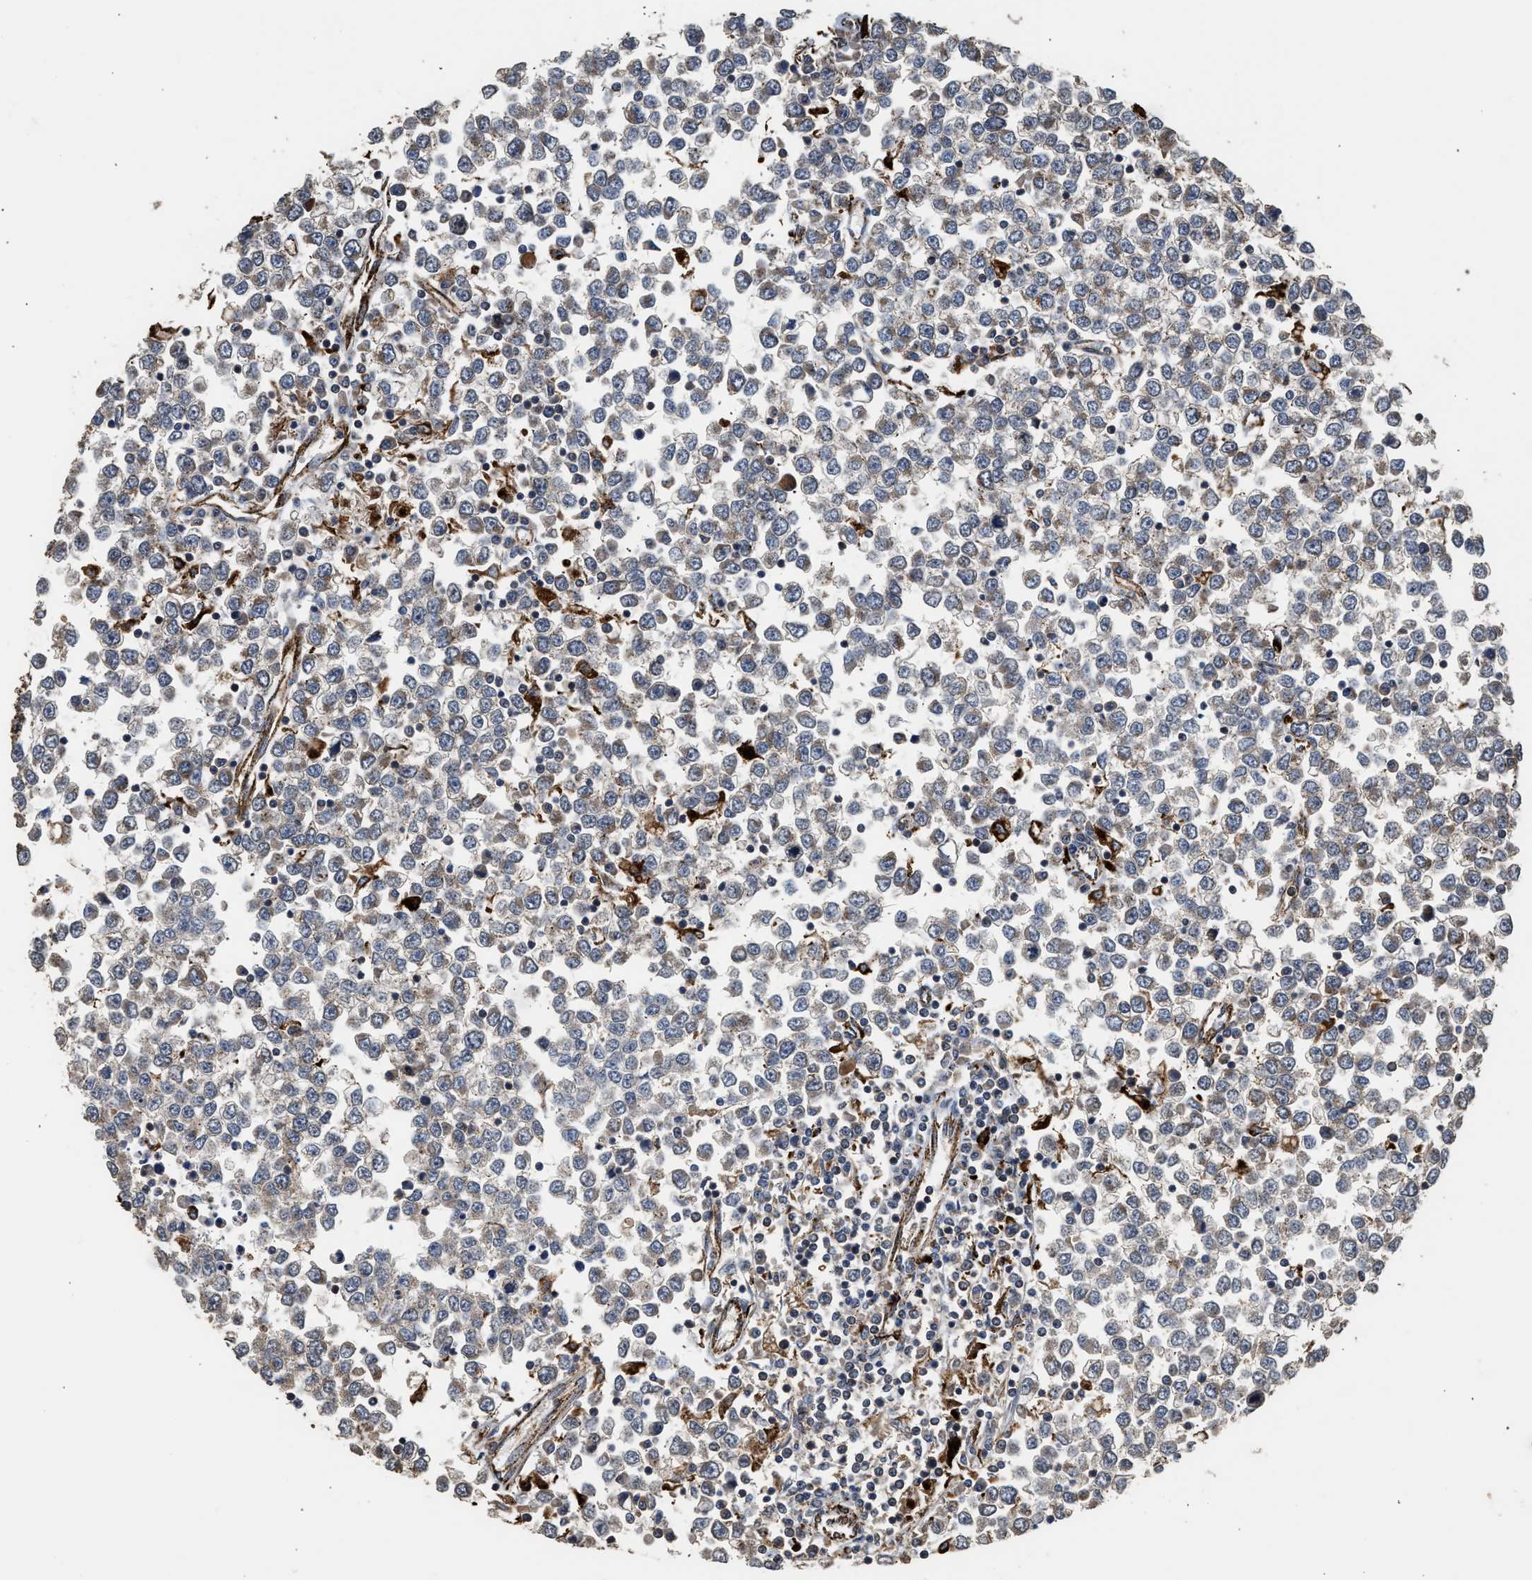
{"staining": {"intensity": "weak", "quantity": "<25%", "location": "cytoplasmic/membranous"}, "tissue": "testis cancer", "cell_type": "Tumor cells", "image_type": "cancer", "snomed": [{"axis": "morphology", "description": "Seminoma, NOS"}, {"axis": "topography", "description": "Testis"}], "caption": "Image shows no significant protein expression in tumor cells of testis cancer (seminoma).", "gene": "CTSV", "patient": {"sex": "male", "age": 65}}